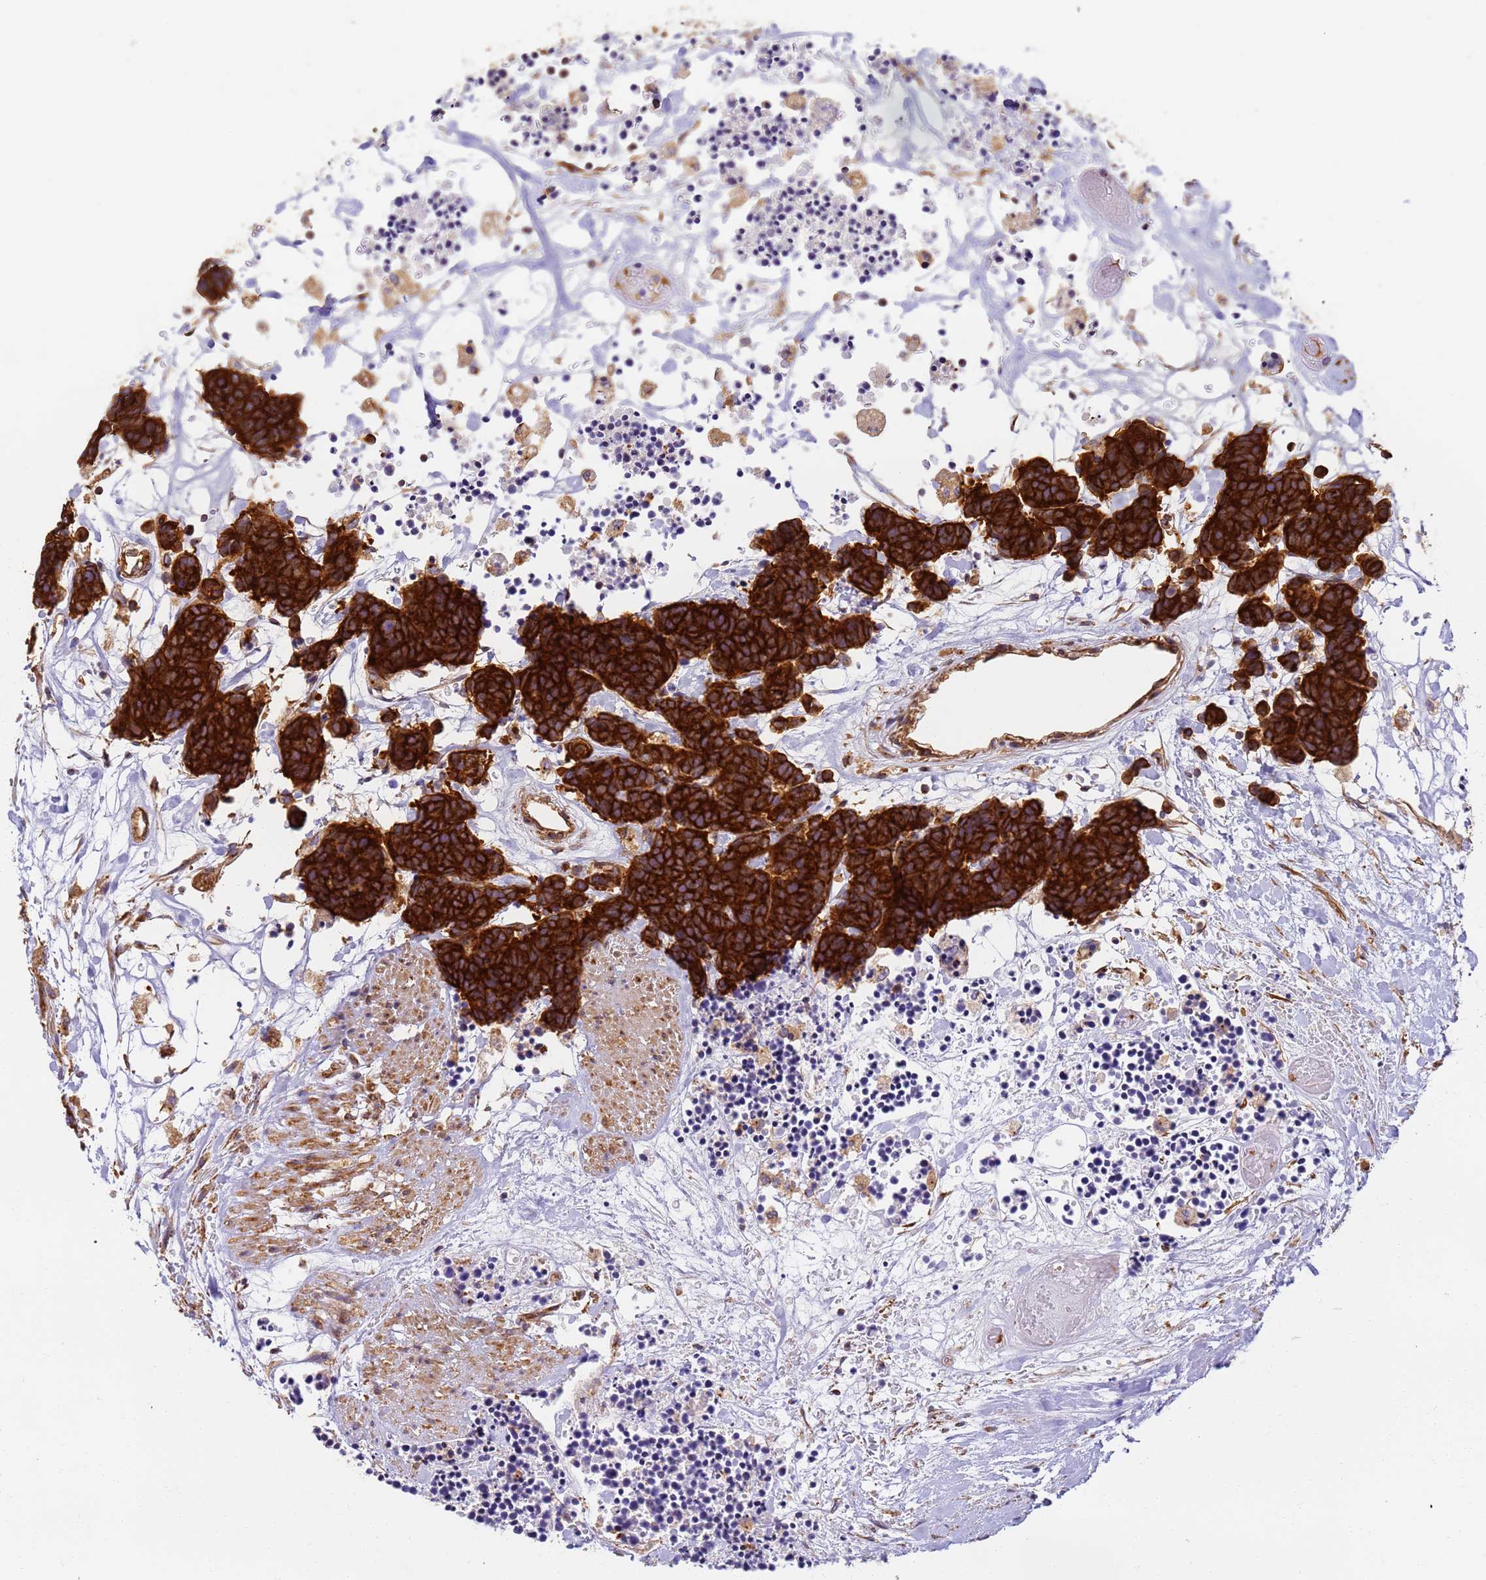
{"staining": {"intensity": "strong", "quantity": ">75%", "location": "cytoplasmic/membranous"}, "tissue": "carcinoid", "cell_type": "Tumor cells", "image_type": "cancer", "snomed": [{"axis": "morphology", "description": "Carcinoma, NOS"}, {"axis": "morphology", "description": "Carcinoid, malignant, NOS"}, {"axis": "topography", "description": "Urinary bladder"}], "caption": "About >75% of tumor cells in human carcinoid (malignant) demonstrate strong cytoplasmic/membranous protein staining as visualized by brown immunohistochemical staining.", "gene": "DYNC1I2", "patient": {"sex": "male", "age": 57}}